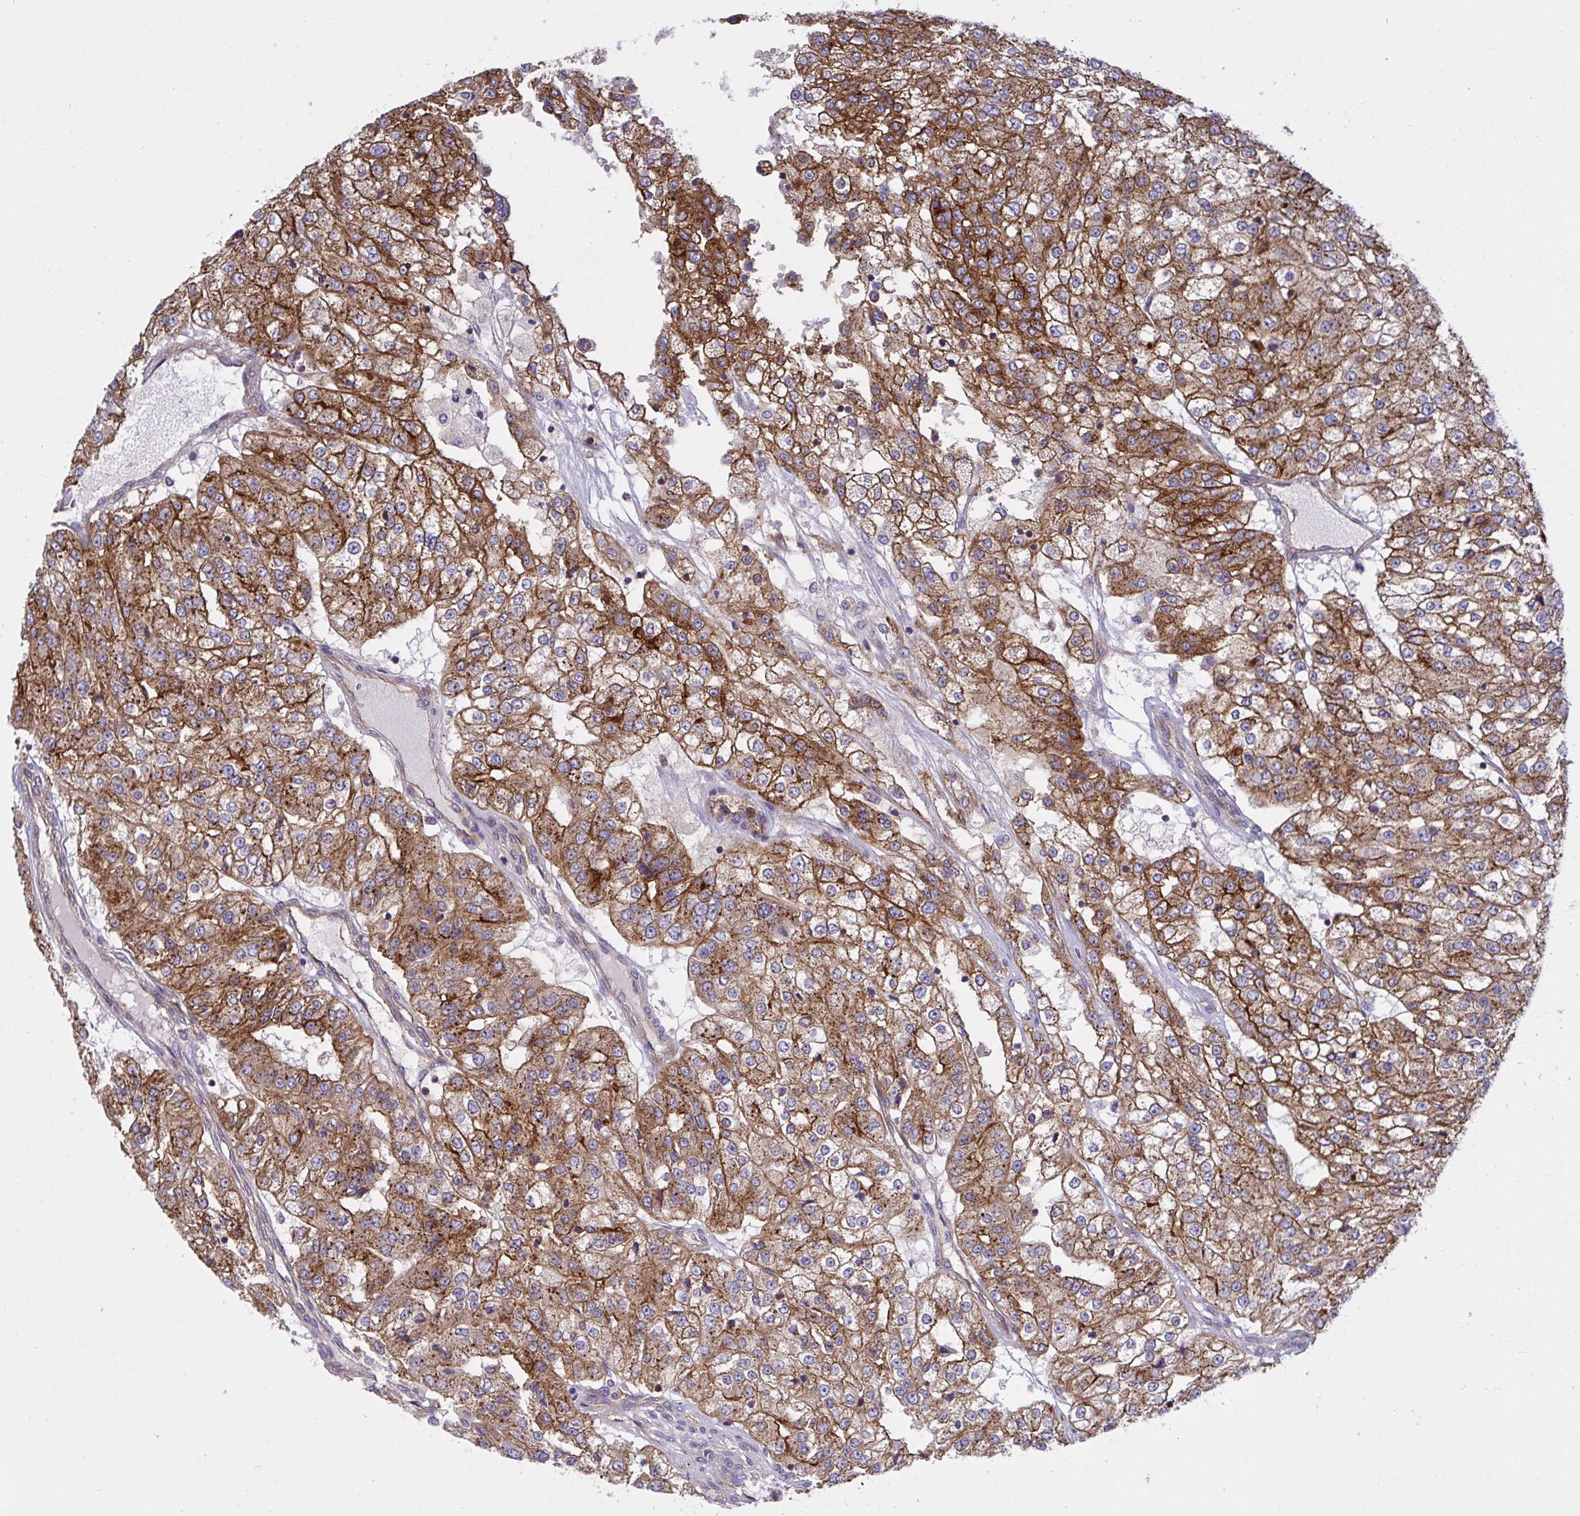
{"staining": {"intensity": "strong", "quantity": ">75%", "location": "cytoplasmic/membranous"}, "tissue": "renal cancer", "cell_type": "Tumor cells", "image_type": "cancer", "snomed": [{"axis": "morphology", "description": "Adenocarcinoma, NOS"}, {"axis": "topography", "description": "Kidney"}], "caption": "A high amount of strong cytoplasmic/membranous positivity is appreciated in about >75% of tumor cells in renal cancer (adenocarcinoma) tissue.", "gene": "C4orf36", "patient": {"sex": "female", "age": 63}}